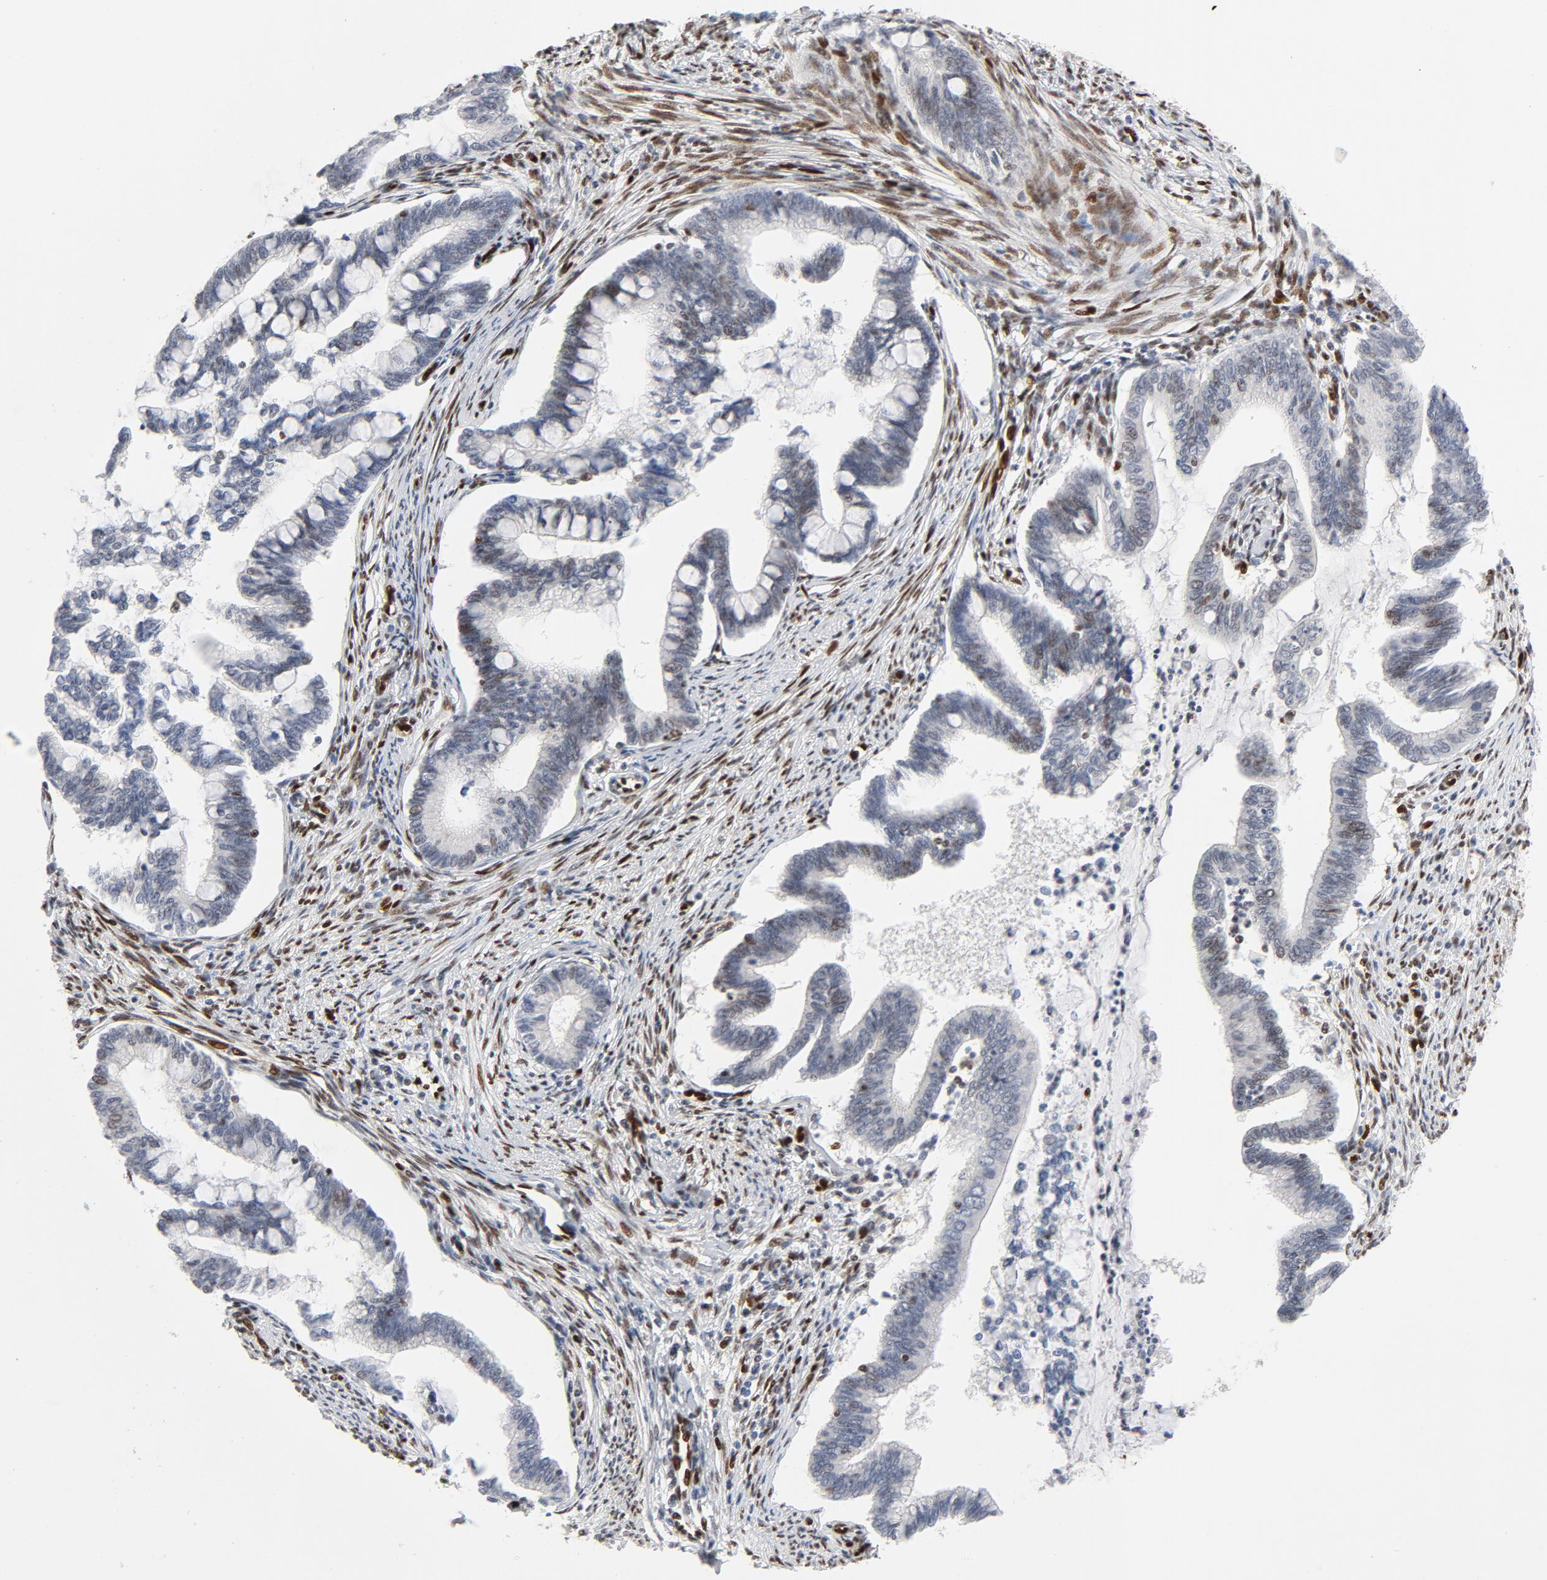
{"staining": {"intensity": "weak", "quantity": "<25%", "location": "nuclear"}, "tissue": "cervical cancer", "cell_type": "Tumor cells", "image_type": "cancer", "snomed": [{"axis": "morphology", "description": "Adenocarcinoma, NOS"}, {"axis": "topography", "description": "Cervix"}], "caption": "IHC micrograph of neoplastic tissue: human adenocarcinoma (cervical) stained with DAB (3,3'-diaminobenzidine) exhibits no significant protein positivity in tumor cells.", "gene": "MEF2A", "patient": {"sex": "female", "age": 36}}